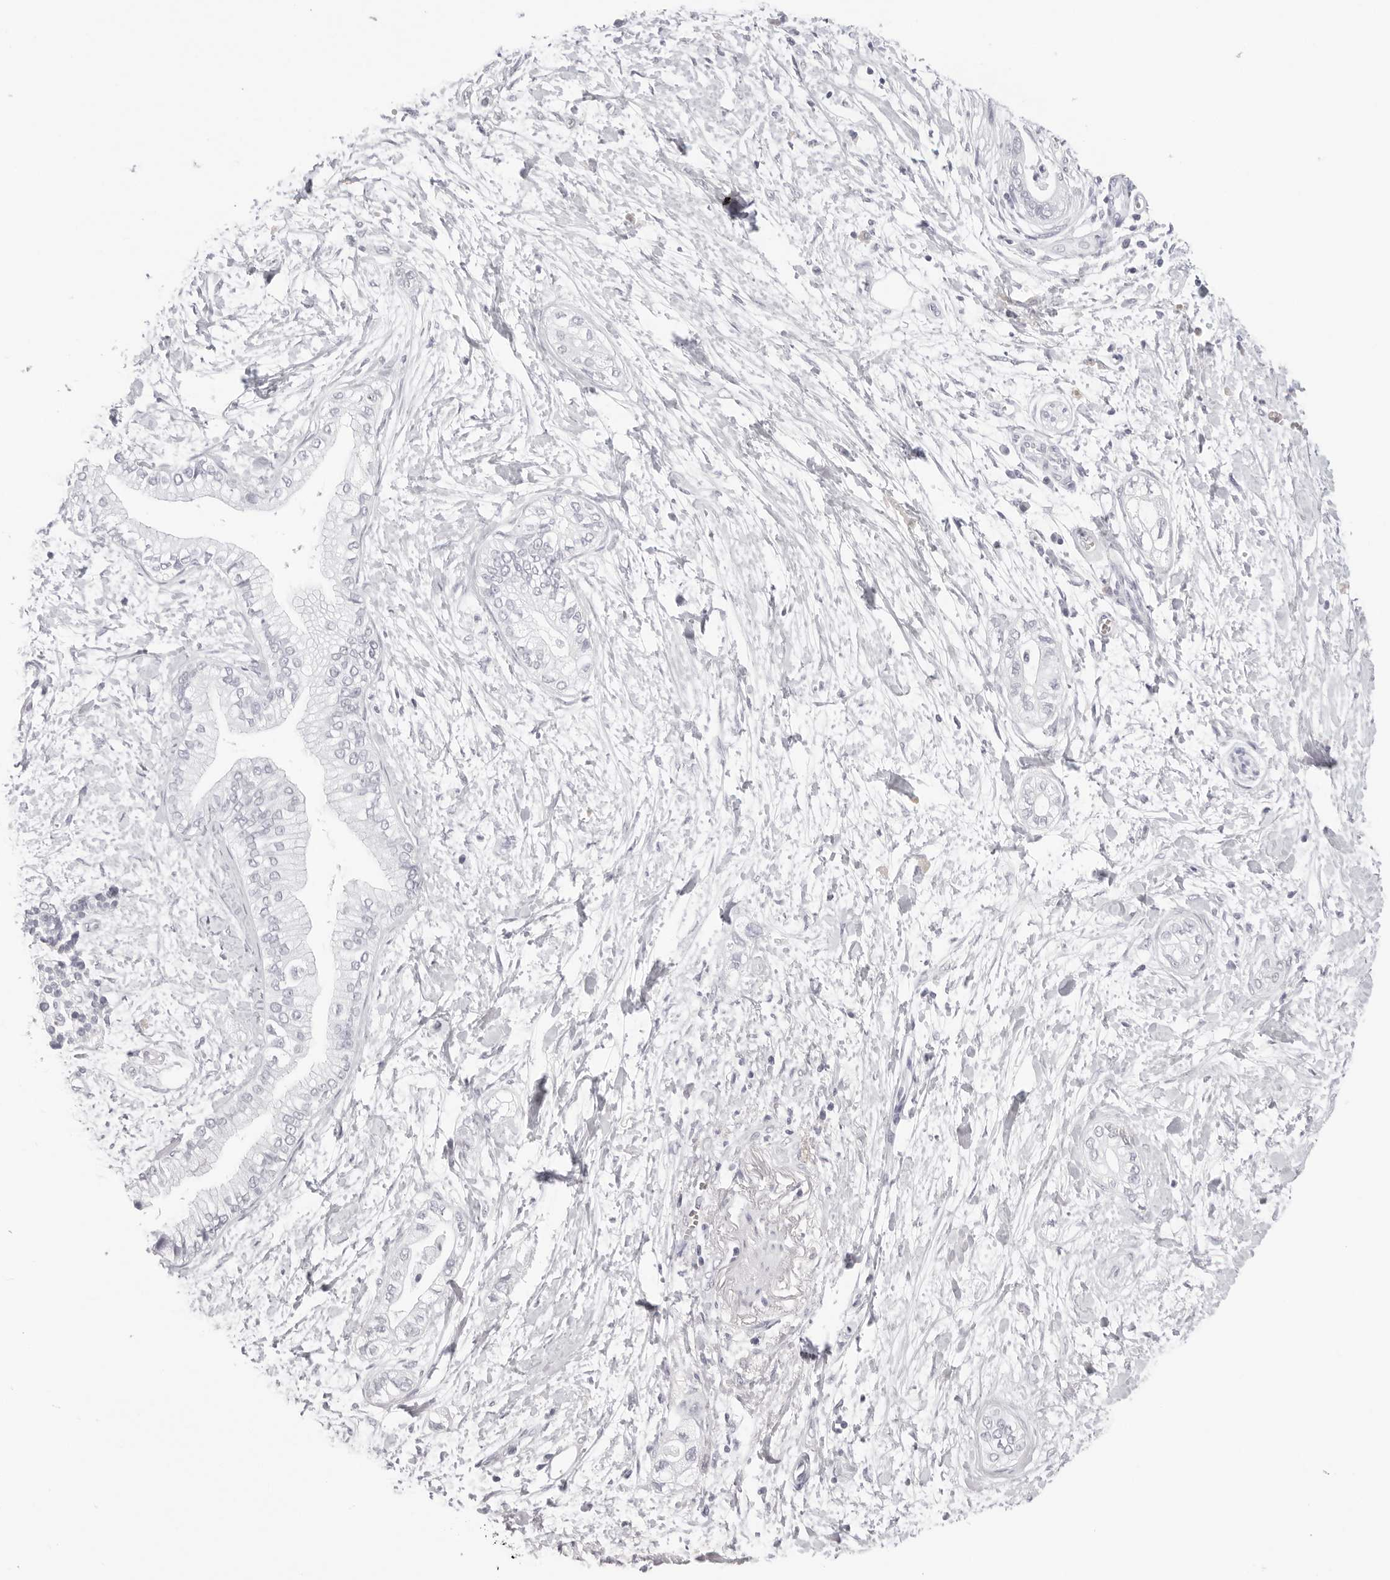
{"staining": {"intensity": "negative", "quantity": "none", "location": "none"}, "tissue": "pancreatic cancer", "cell_type": "Tumor cells", "image_type": "cancer", "snomed": [{"axis": "morphology", "description": "Adenocarcinoma, NOS"}, {"axis": "topography", "description": "Pancreas"}], "caption": "This photomicrograph is of pancreatic cancer (adenocarcinoma) stained with immunohistochemistry (IHC) to label a protein in brown with the nuclei are counter-stained blue. There is no positivity in tumor cells.", "gene": "CST5", "patient": {"sex": "male", "age": 68}}